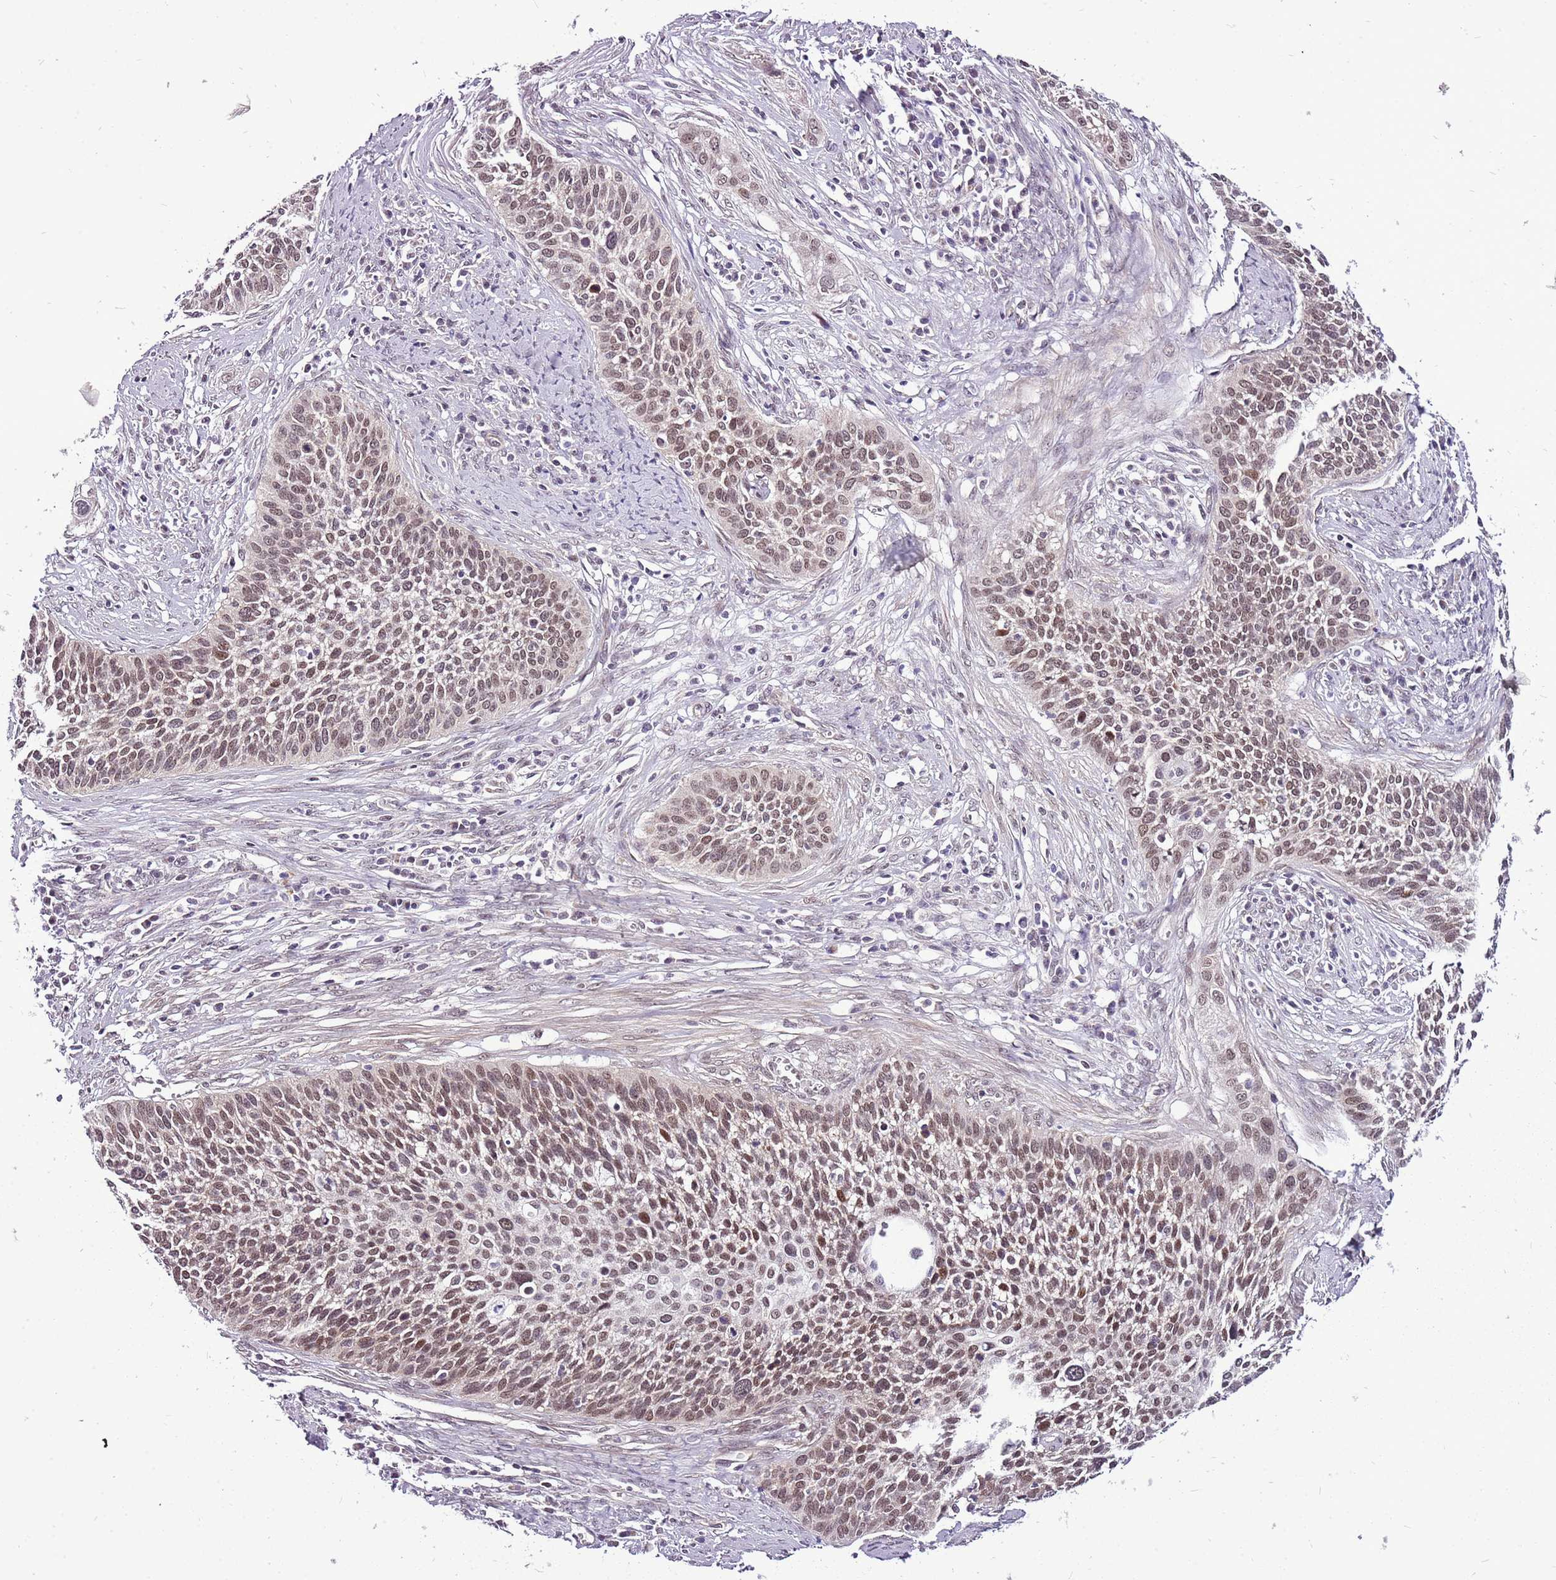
{"staining": {"intensity": "moderate", "quantity": ">75%", "location": "nuclear"}, "tissue": "cervical cancer", "cell_type": "Tumor cells", "image_type": "cancer", "snomed": [{"axis": "morphology", "description": "Squamous cell carcinoma, NOS"}, {"axis": "topography", "description": "Cervix"}], "caption": "Cervical cancer (squamous cell carcinoma) tissue shows moderate nuclear positivity in about >75% of tumor cells, visualized by immunohistochemistry.", "gene": "CCDC166", "patient": {"sex": "female", "age": 34}}